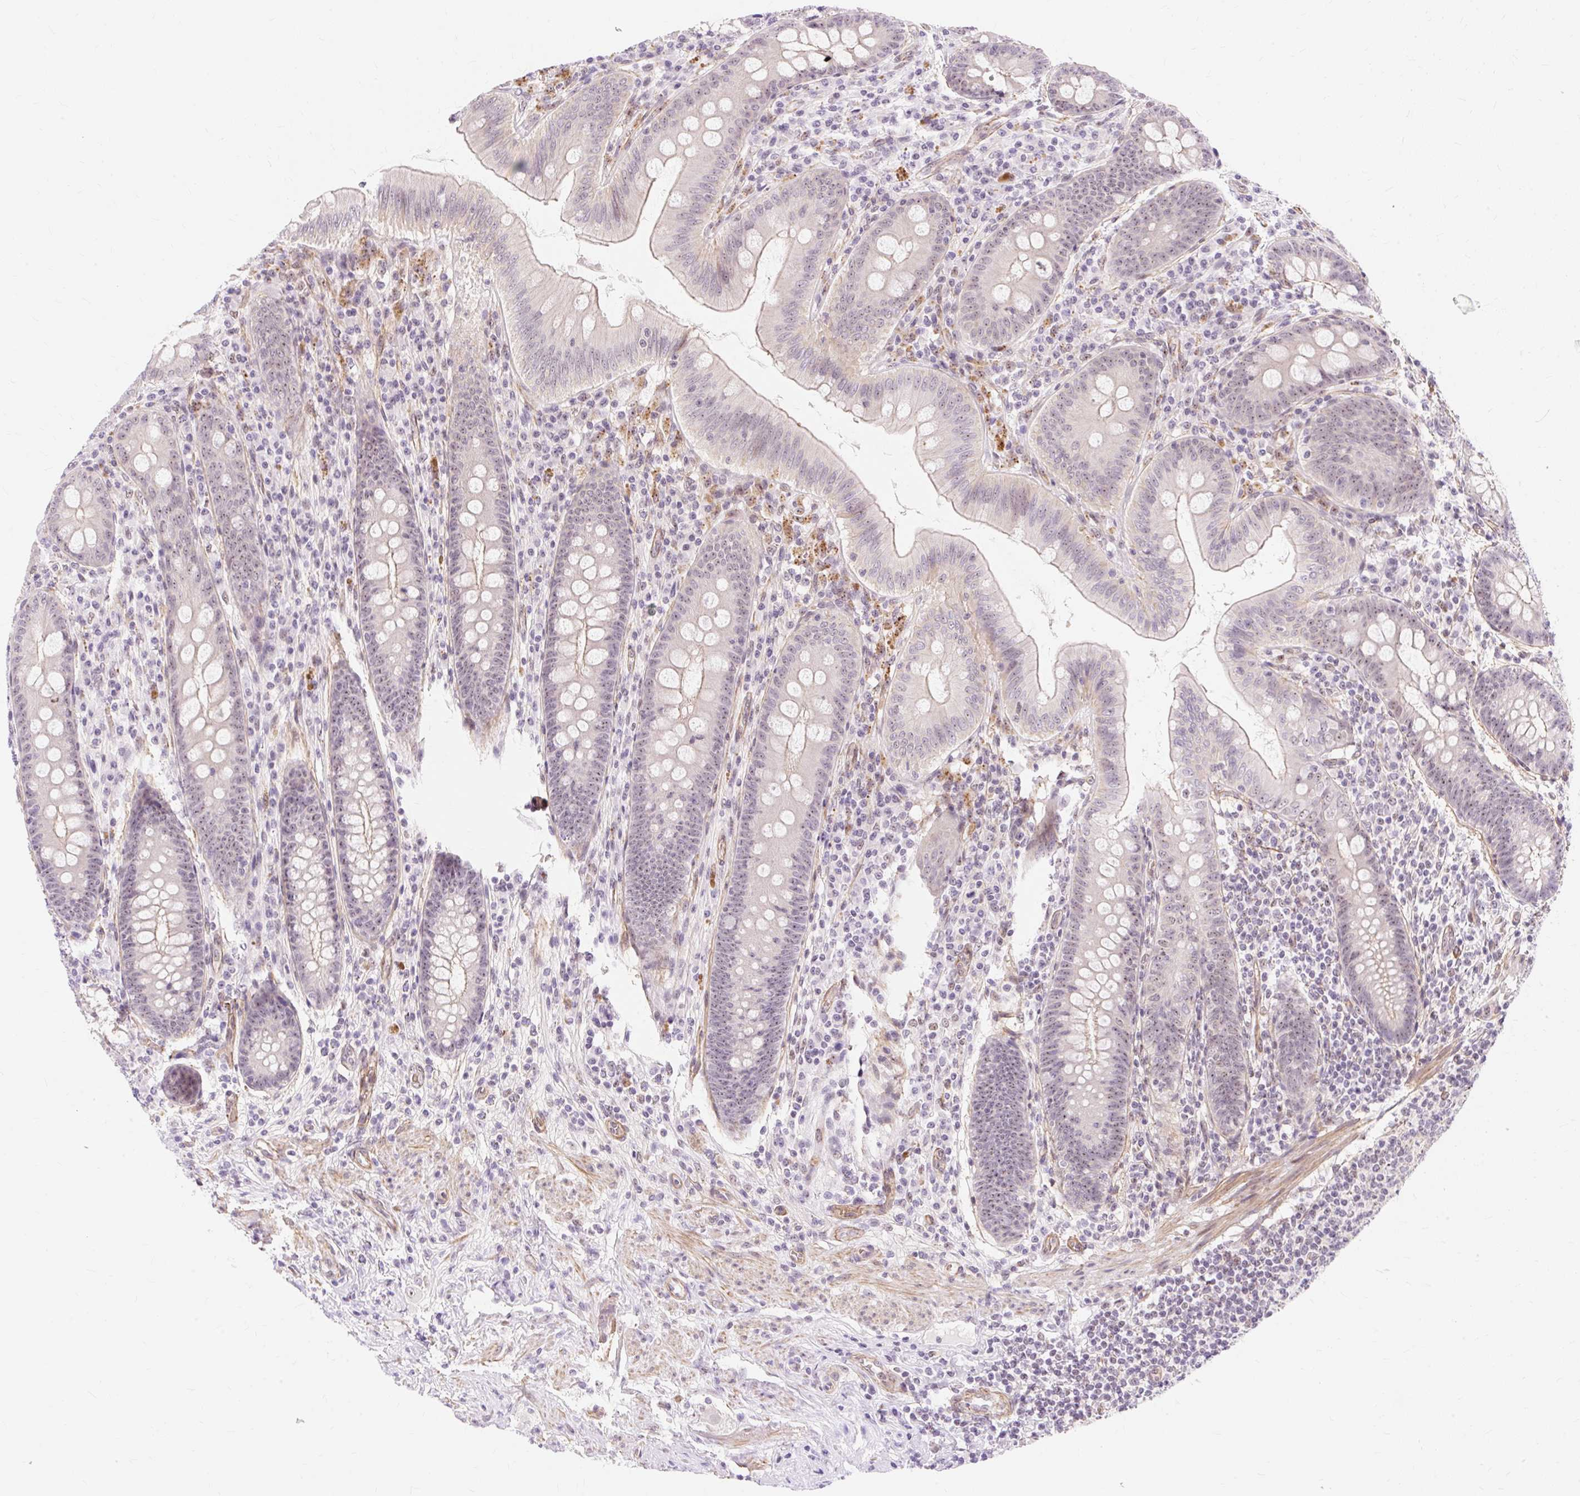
{"staining": {"intensity": "moderate", "quantity": "25%-75%", "location": "cytoplasmic/membranous,nuclear"}, "tissue": "appendix", "cell_type": "Glandular cells", "image_type": "normal", "snomed": [{"axis": "morphology", "description": "Normal tissue, NOS"}, {"axis": "topography", "description": "Appendix"}], "caption": "Moderate cytoplasmic/membranous,nuclear expression is present in approximately 25%-75% of glandular cells in normal appendix. (brown staining indicates protein expression, while blue staining denotes nuclei).", "gene": "OBP2A", "patient": {"sex": "male", "age": 71}}